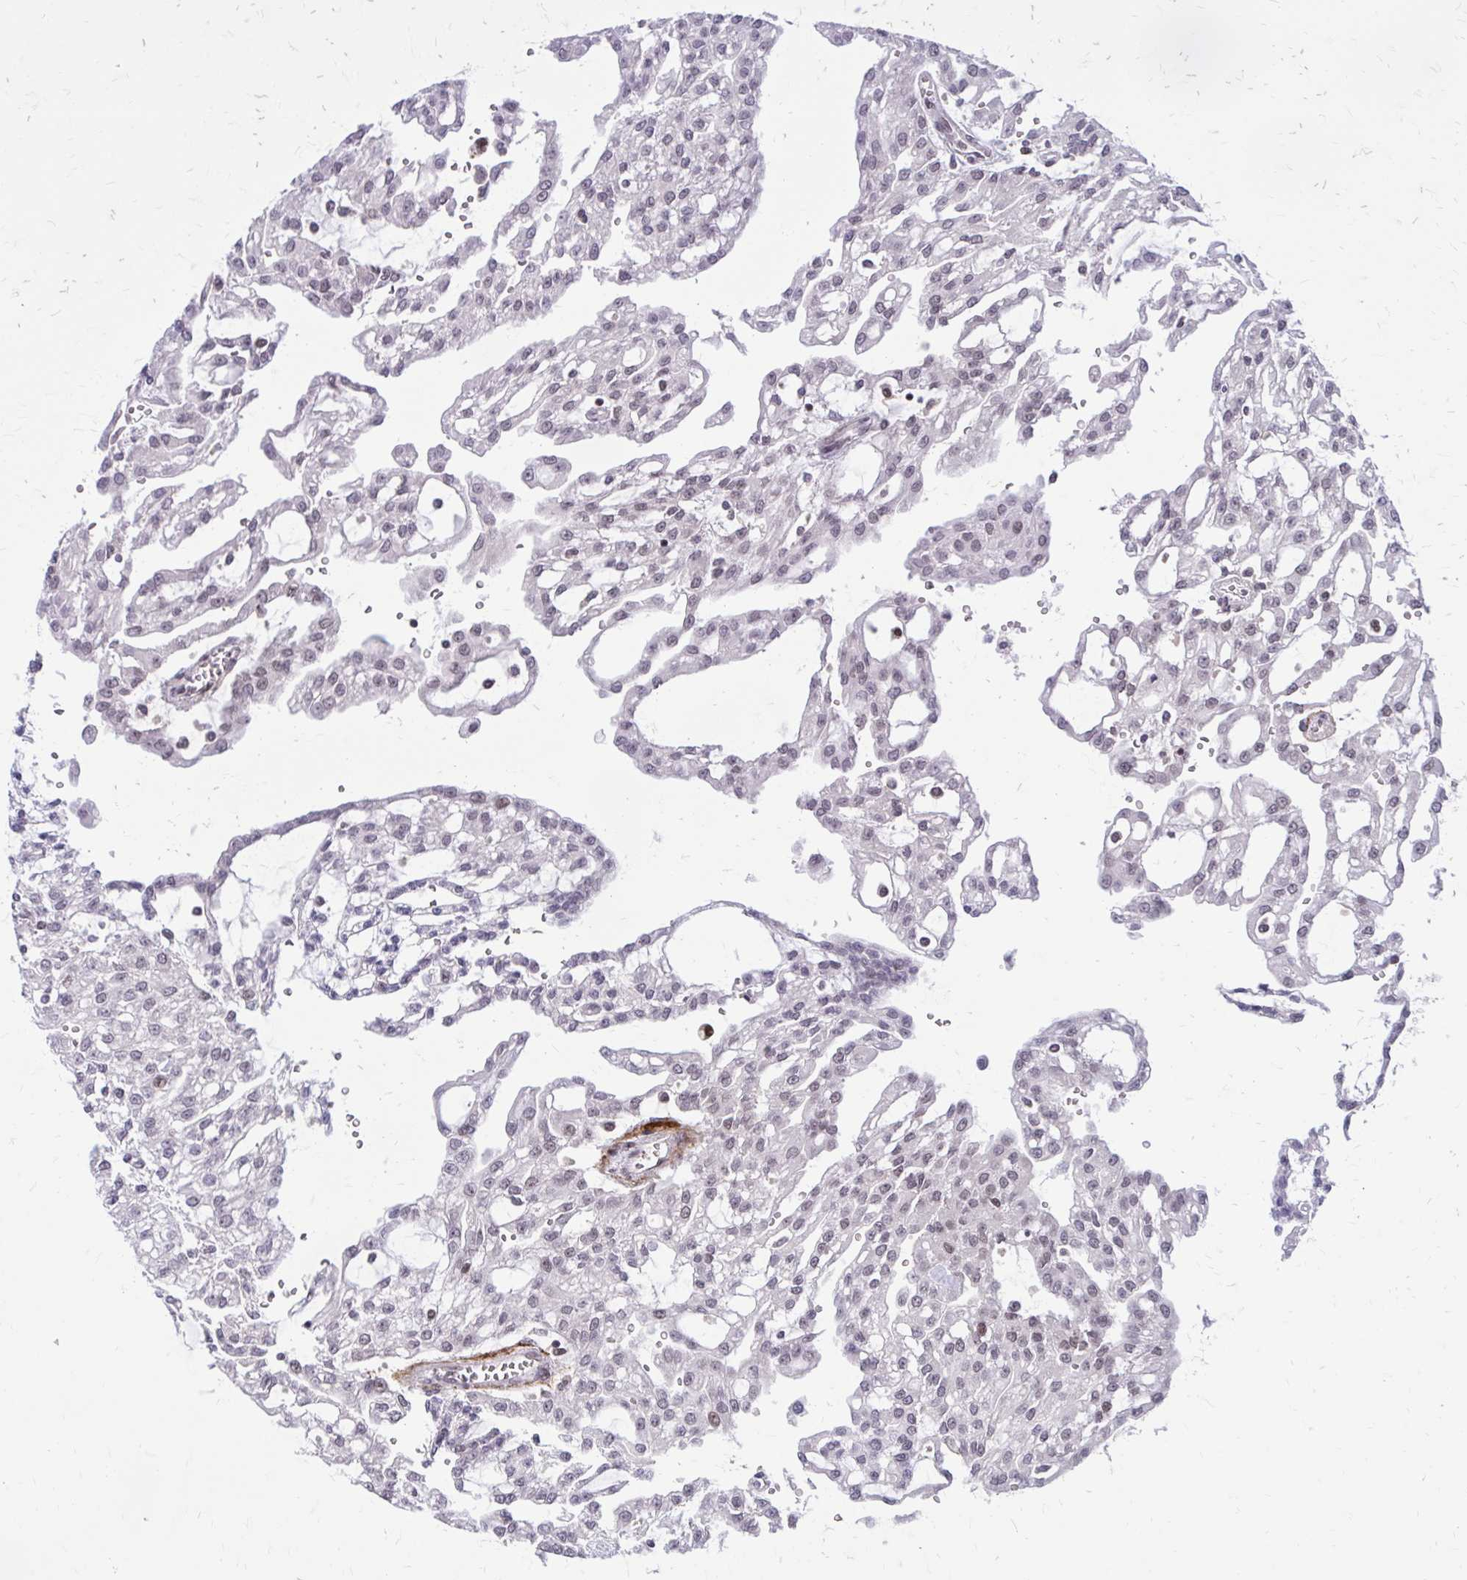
{"staining": {"intensity": "weak", "quantity": "<25%", "location": "nuclear"}, "tissue": "renal cancer", "cell_type": "Tumor cells", "image_type": "cancer", "snomed": [{"axis": "morphology", "description": "Adenocarcinoma, NOS"}, {"axis": "topography", "description": "Kidney"}], "caption": "There is no significant expression in tumor cells of renal cancer (adenocarcinoma). Nuclei are stained in blue.", "gene": "PSME4", "patient": {"sex": "male", "age": 63}}